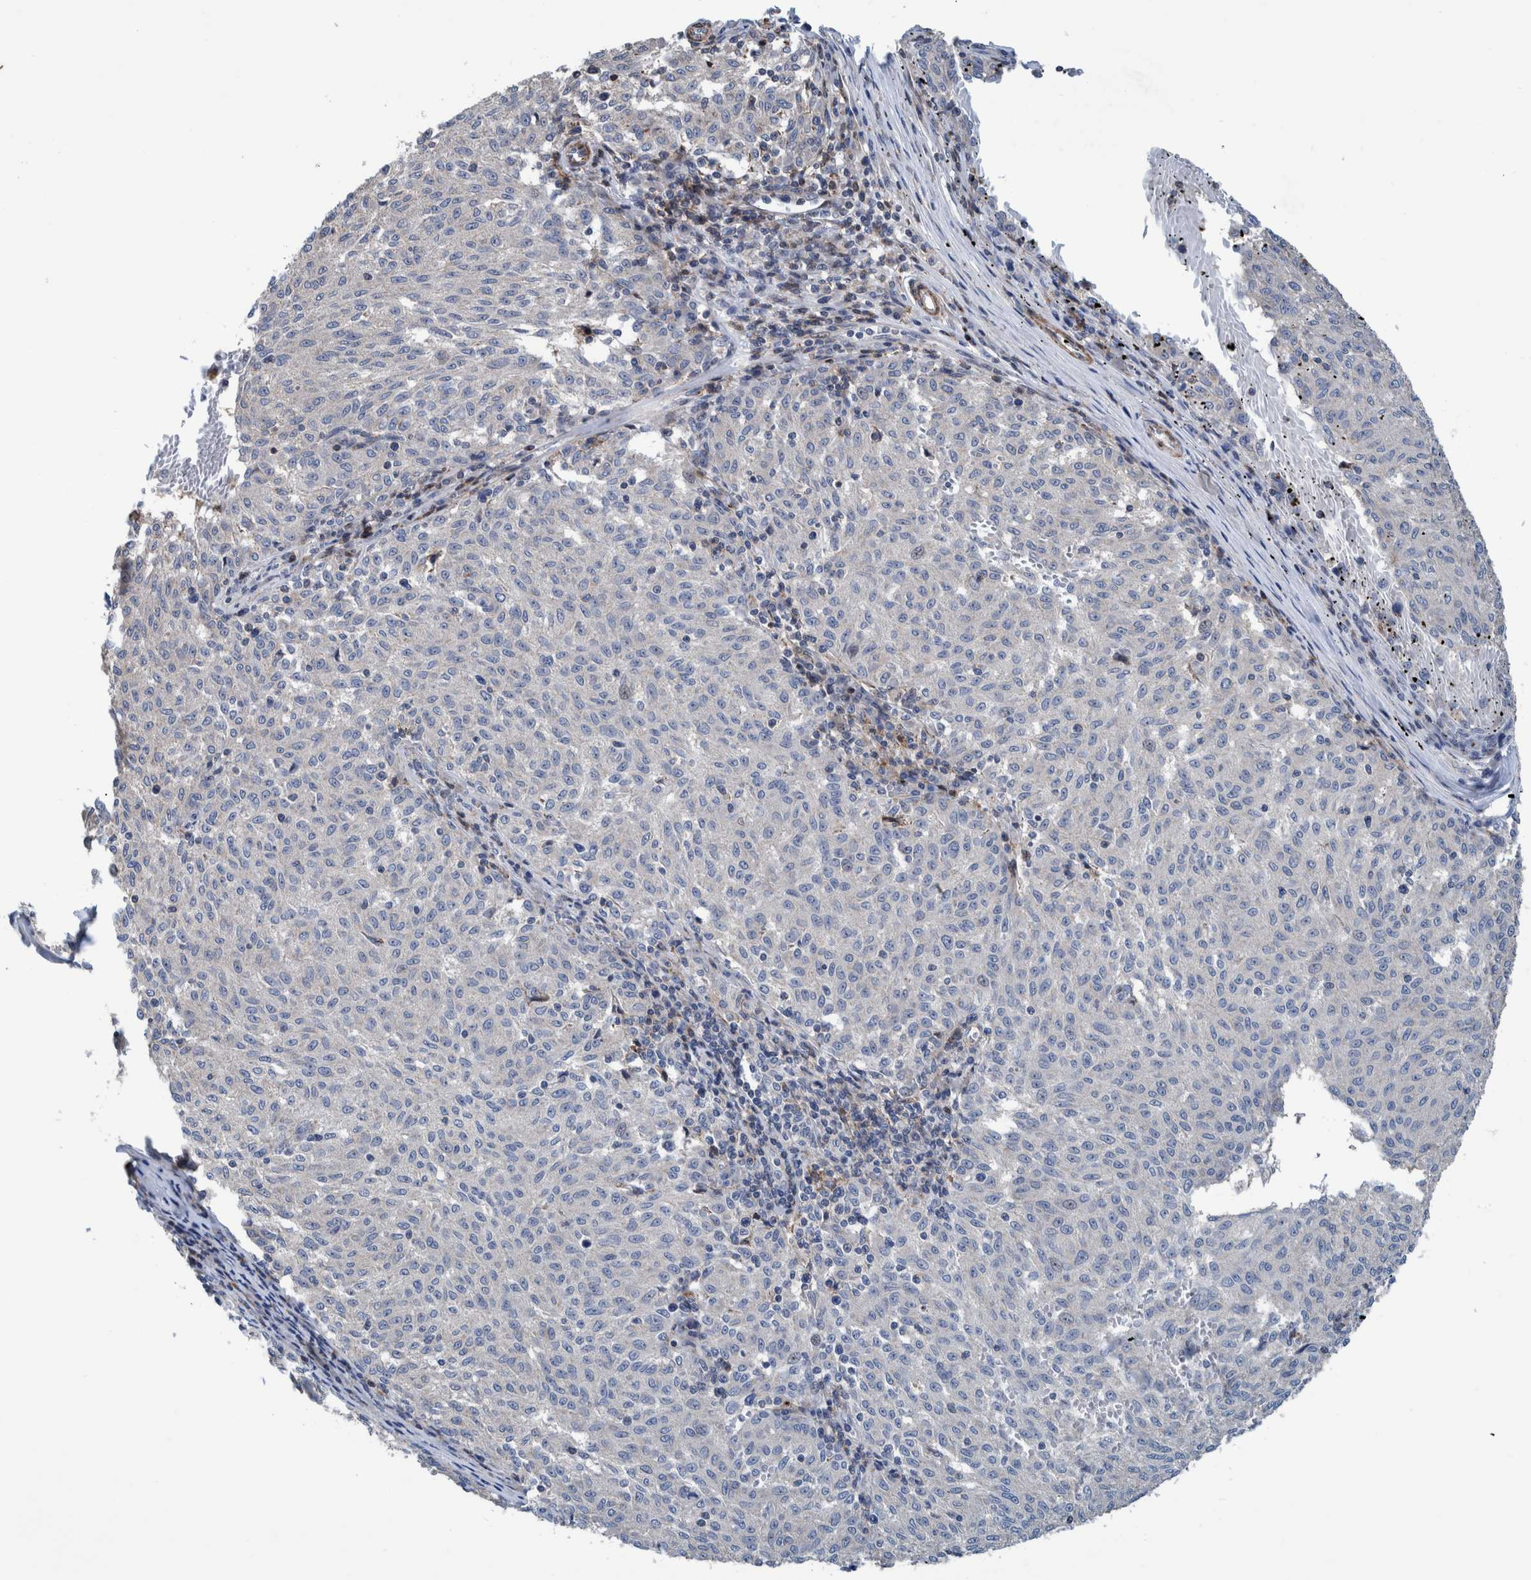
{"staining": {"intensity": "negative", "quantity": "none", "location": "none"}, "tissue": "melanoma", "cell_type": "Tumor cells", "image_type": "cancer", "snomed": [{"axis": "morphology", "description": "Malignant melanoma, NOS"}, {"axis": "topography", "description": "Skin"}], "caption": "There is no significant staining in tumor cells of melanoma. (DAB (3,3'-diaminobenzidine) IHC, high magnification).", "gene": "MKS1", "patient": {"sex": "female", "age": 72}}